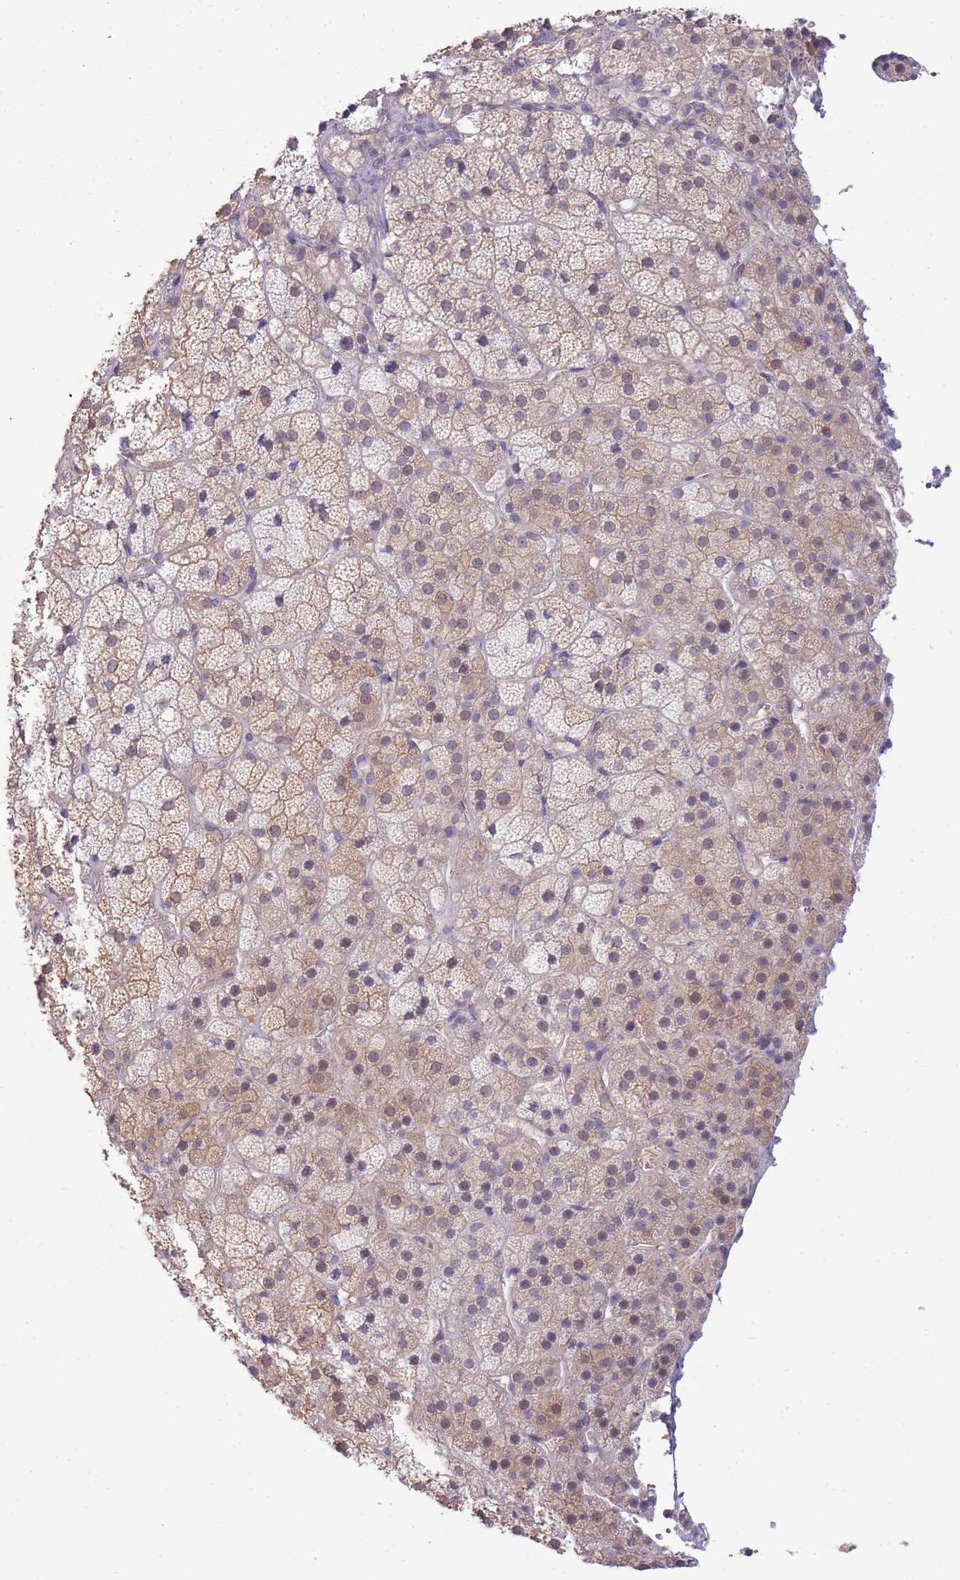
{"staining": {"intensity": "weak", "quantity": "25%-75%", "location": "cytoplasmic/membranous,nuclear"}, "tissue": "adrenal gland", "cell_type": "Glandular cells", "image_type": "normal", "snomed": [{"axis": "morphology", "description": "Normal tissue, NOS"}, {"axis": "topography", "description": "Adrenal gland"}], "caption": "Immunohistochemistry (IHC) (DAB) staining of benign human adrenal gland displays weak cytoplasmic/membranous,nuclear protein positivity in approximately 25%-75% of glandular cells.", "gene": "SMC6", "patient": {"sex": "female", "age": 70}}